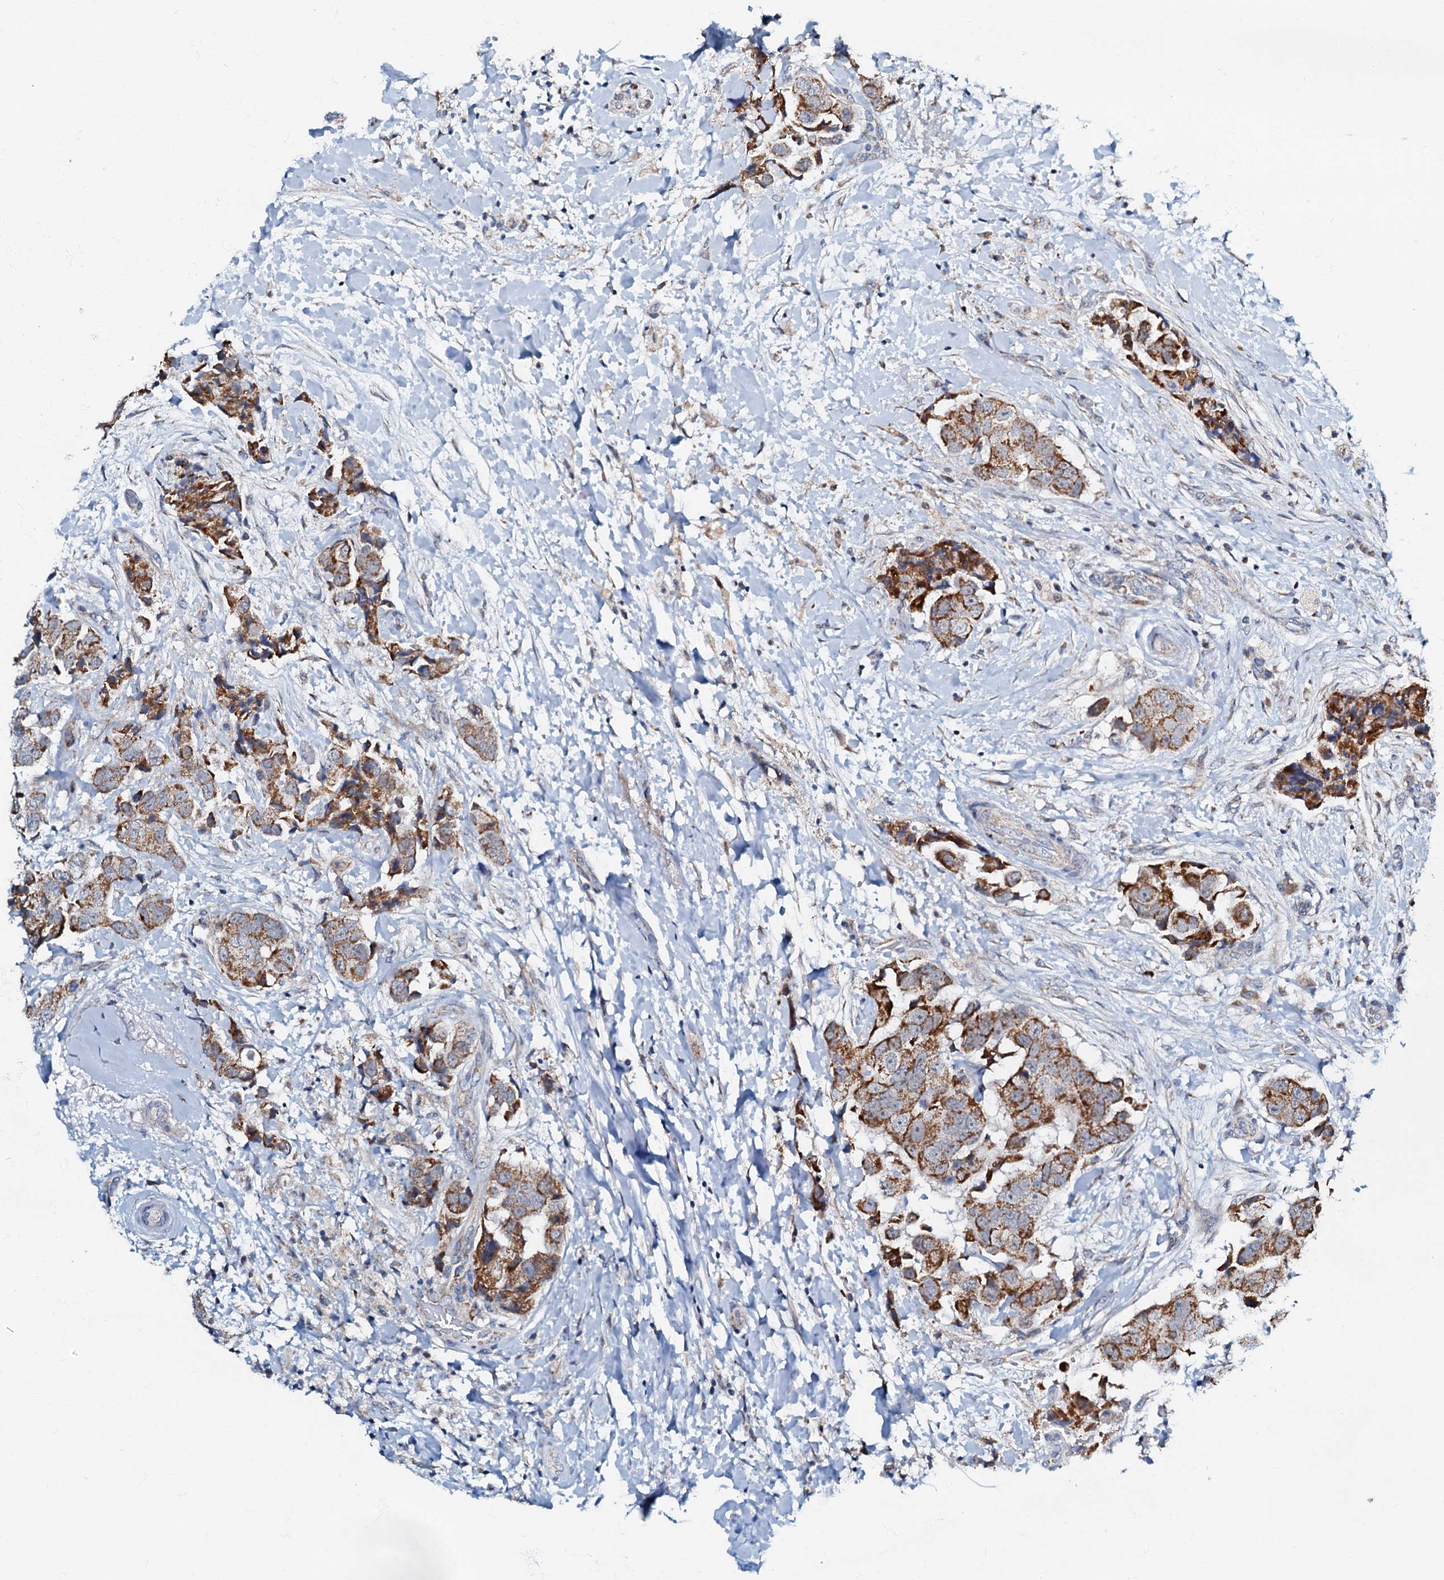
{"staining": {"intensity": "moderate", "quantity": ">75%", "location": "cytoplasmic/membranous"}, "tissue": "breast cancer", "cell_type": "Tumor cells", "image_type": "cancer", "snomed": [{"axis": "morphology", "description": "Normal tissue, NOS"}, {"axis": "morphology", "description": "Duct carcinoma"}, {"axis": "topography", "description": "Breast"}], "caption": "This photomicrograph exhibits breast cancer stained with IHC to label a protein in brown. The cytoplasmic/membranous of tumor cells show moderate positivity for the protein. Nuclei are counter-stained blue.", "gene": "MRPL51", "patient": {"sex": "female", "age": 62}}